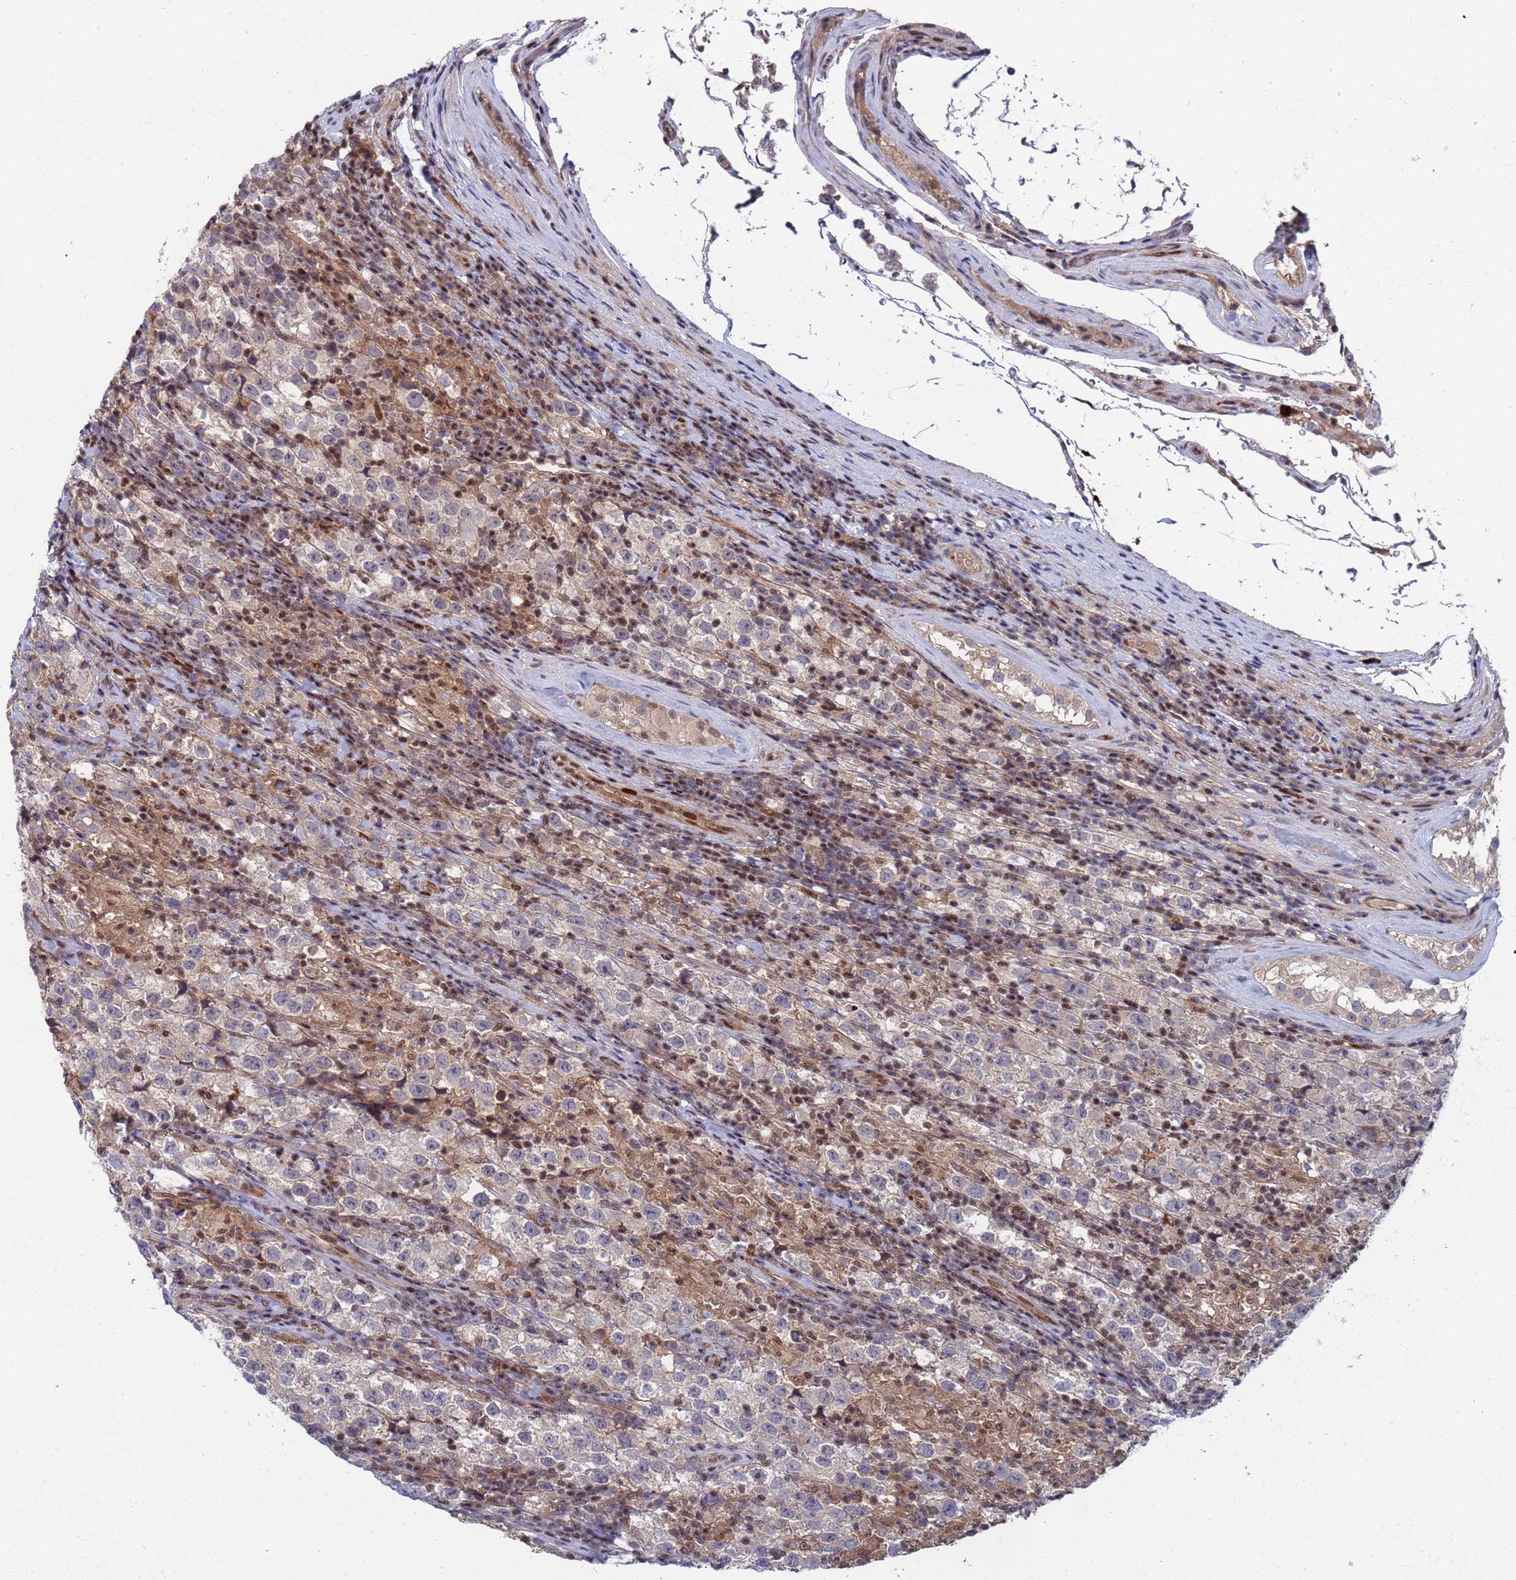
{"staining": {"intensity": "negative", "quantity": "none", "location": "none"}, "tissue": "testis cancer", "cell_type": "Tumor cells", "image_type": "cancer", "snomed": [{"axis": "morphology", "description": "Seminoma, NOS"}, {"axis": "morphology", "description": "Carcinoma, Embryonal, NOS"}, {"axis": "topography", "description": "Testis"}], "caption": "Testis cancer (seminoma) was stained to show a protein in brown. There is no significant staining in tumor cells.", "gene": "TMBIM6", "patient": {"sex": "male", "age": 41}}